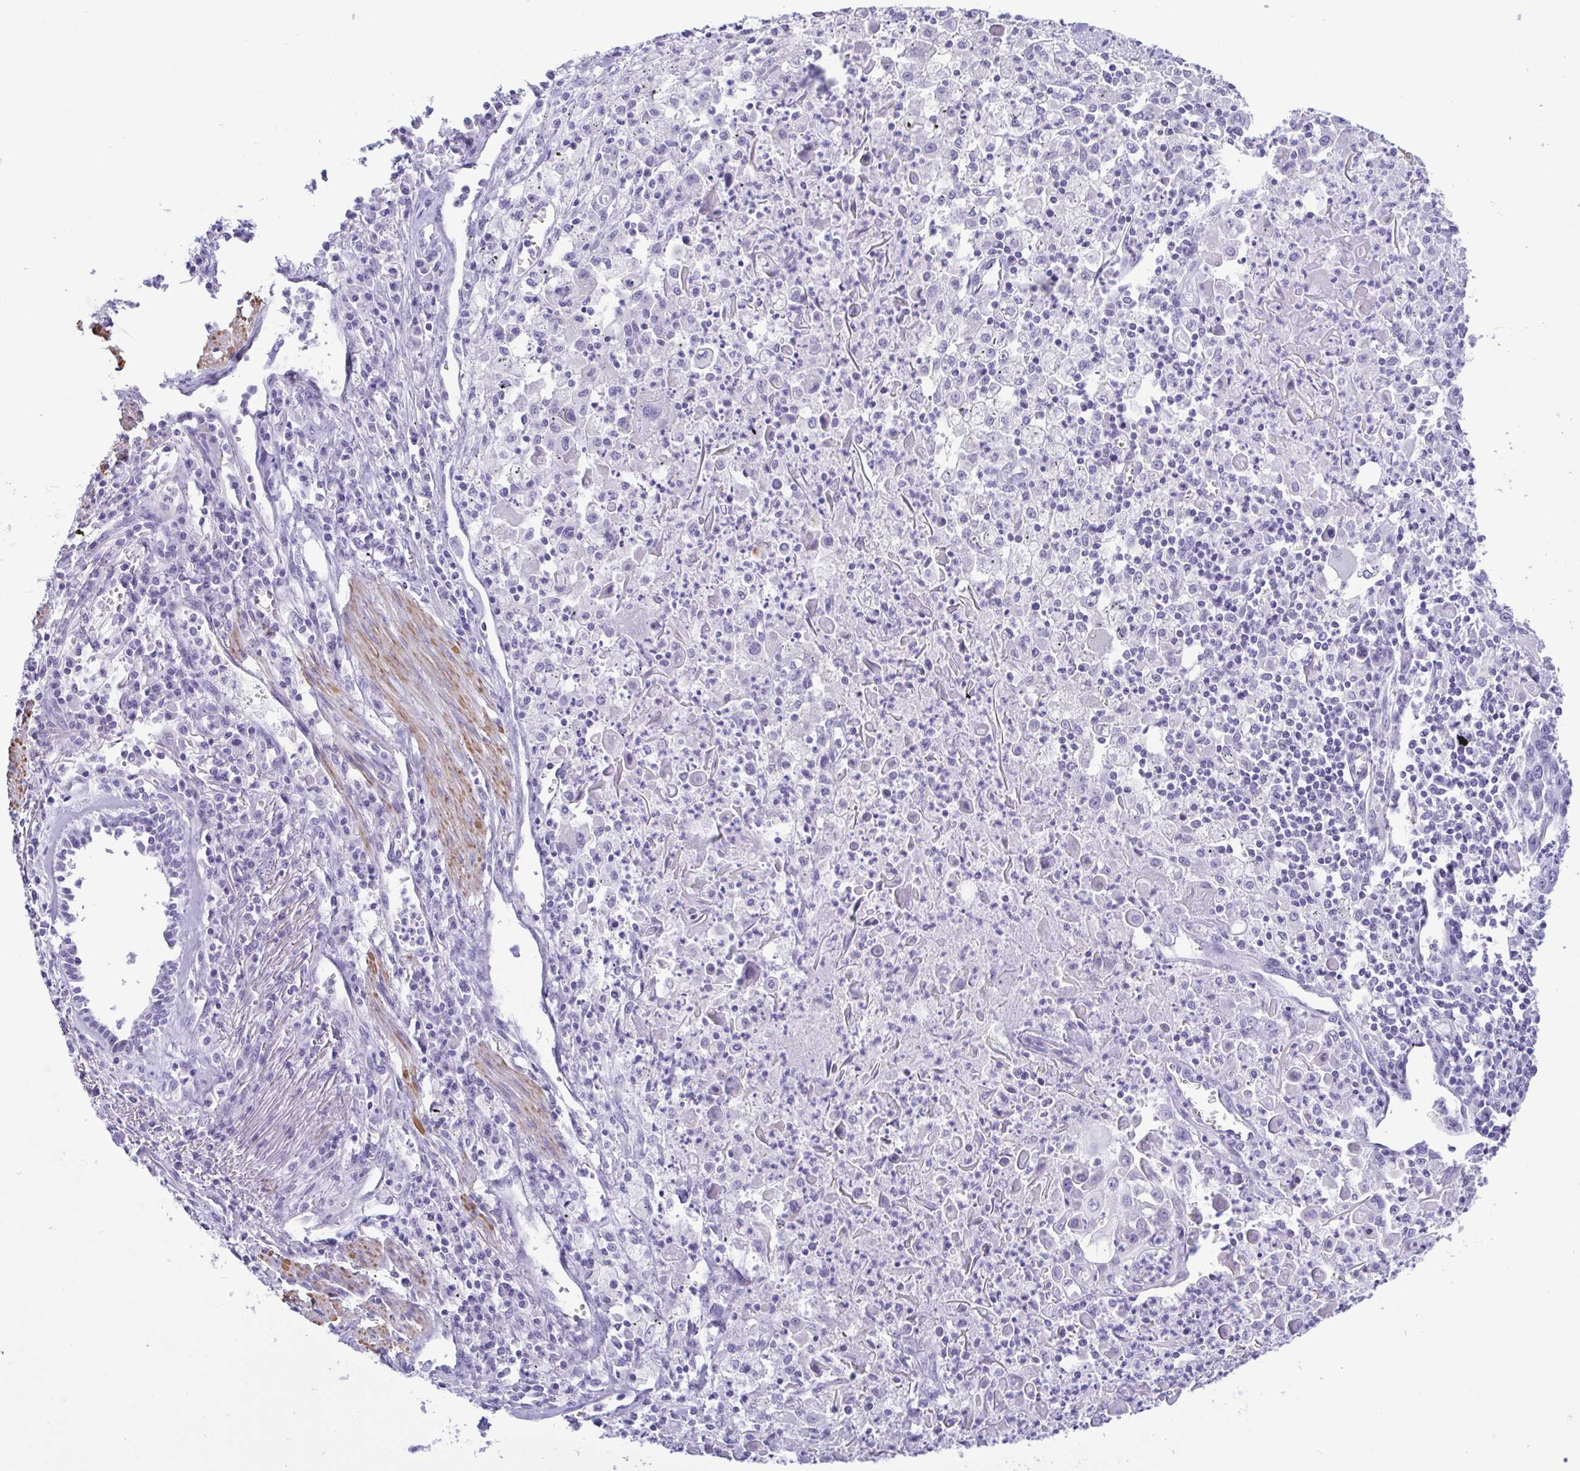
{"staining": {"intensity": "negative", "quantity": "none", "location": "none"}, "tissue": "lung cancer", "cell_type": "Tumor cells", "image_type": "cancer", "snomed": [{"axis": "morphology", "description": "Squamous cell carcinoma, NOS"}, {"axis": "morphology", "description": "Squamous cell carcinoma, metastatic, NOS"}, {"axis": "topography", "description": "Lung"}, {"axis": "topography", "description": "Pleura, NOS"}], "caption": "DAB (3,3'-diaminobenzidine) immunohistochemical staining of lung squamous cell carcinoma exhibits no significant staining in tumor cells.", "gene": "MYL7", "patient": {"sex": "male", "age": 72}}